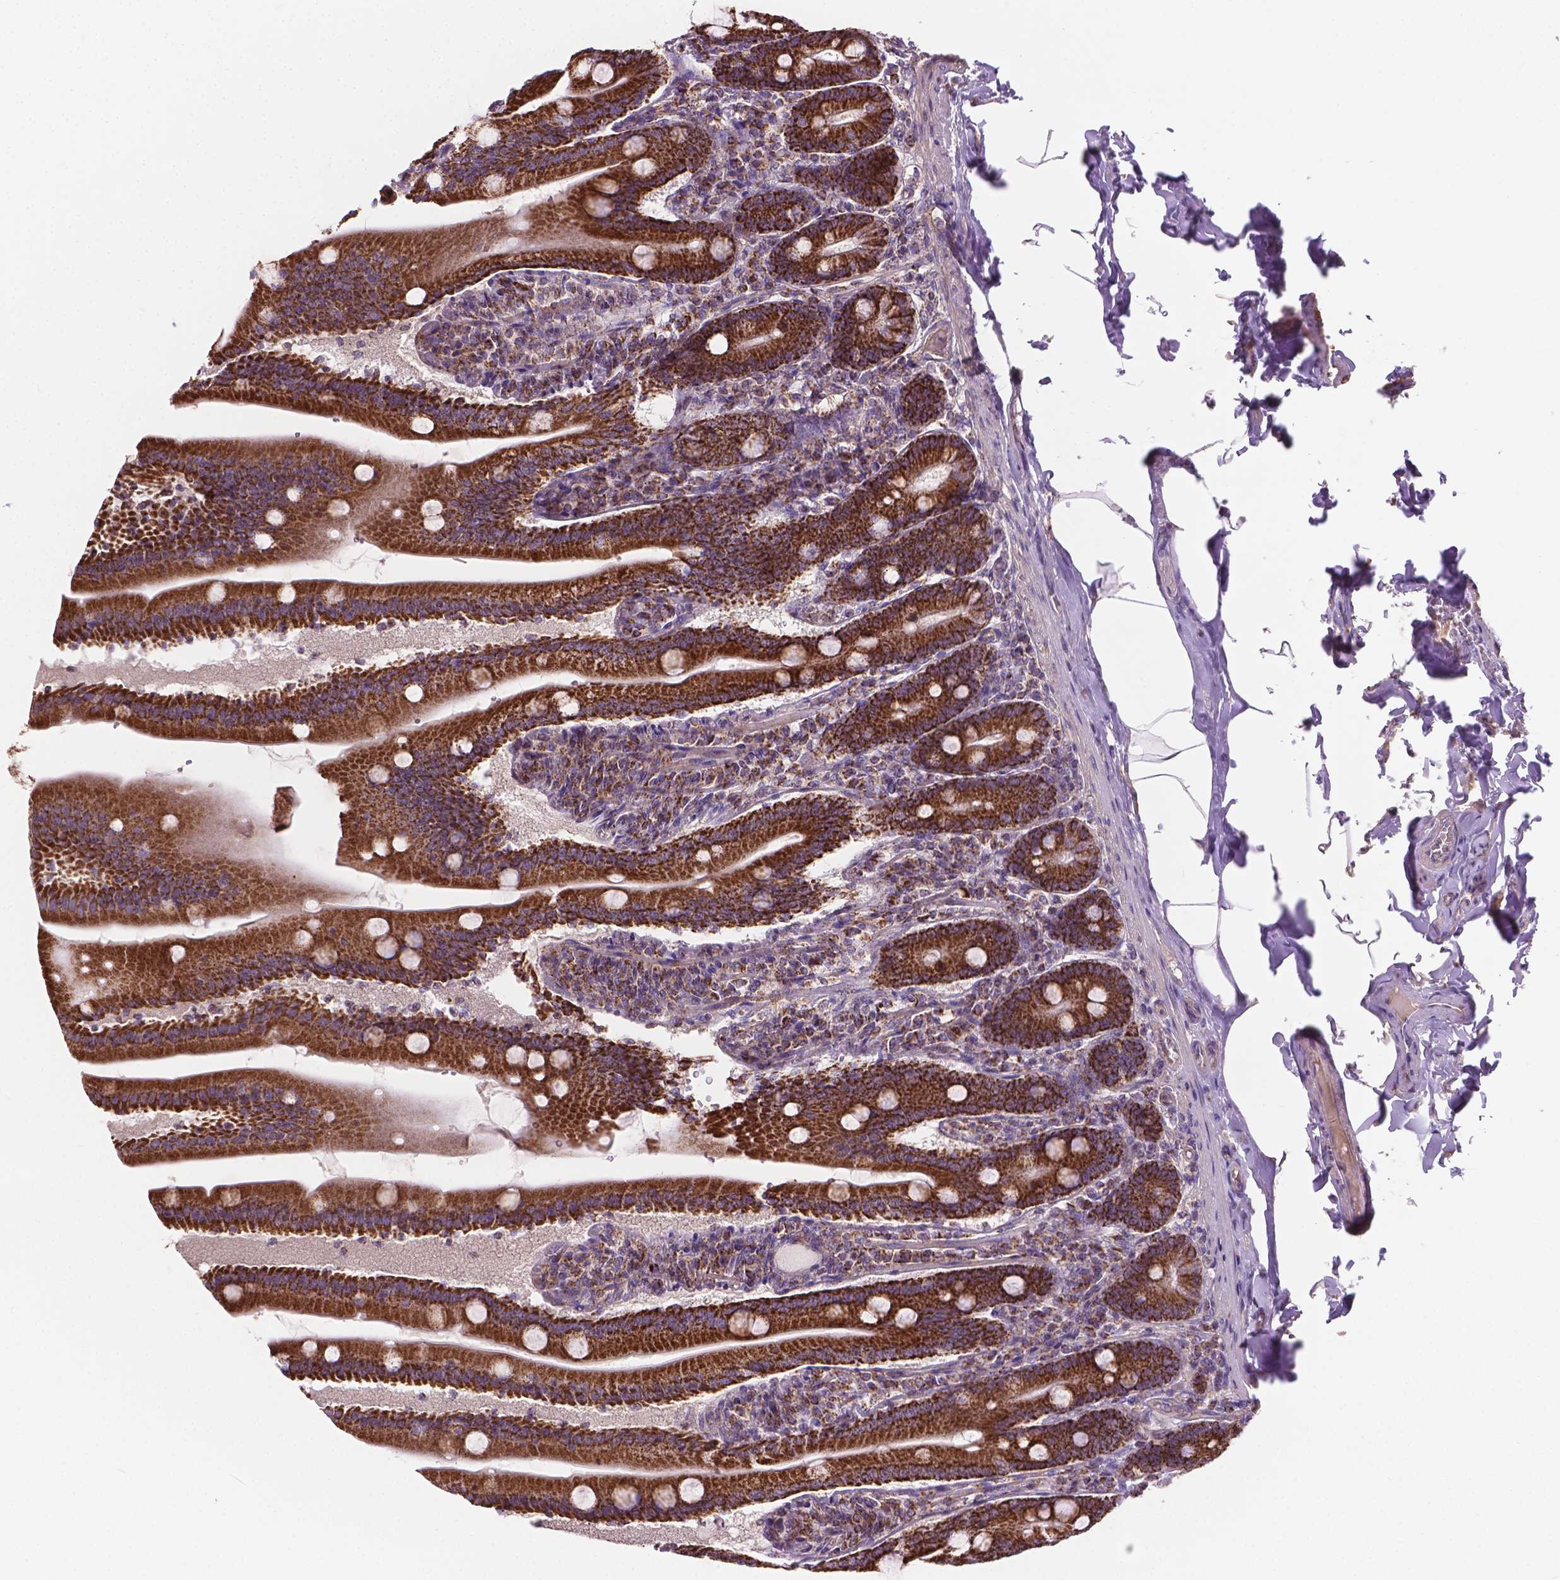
{"staining": {"intensity": "strong", "quantity": ">75%", "location": "cytoplasmic/membranous"}, "tissue": "small intestine", "cell_type": "Glandular cells", "image_type": "normal", "snomed": [{"axis": "morphology", "description": "Normal tissue, NOS"}, {"axis": "topography", "description": "Small intestine"}], "caption": "Protein analysis of normal small intestine displays strong cytoplasmic/membranous positivity in about >75% of glandular cells.", "gene": "PIBF1", "patient": {"sex": "male", "age": 37}}